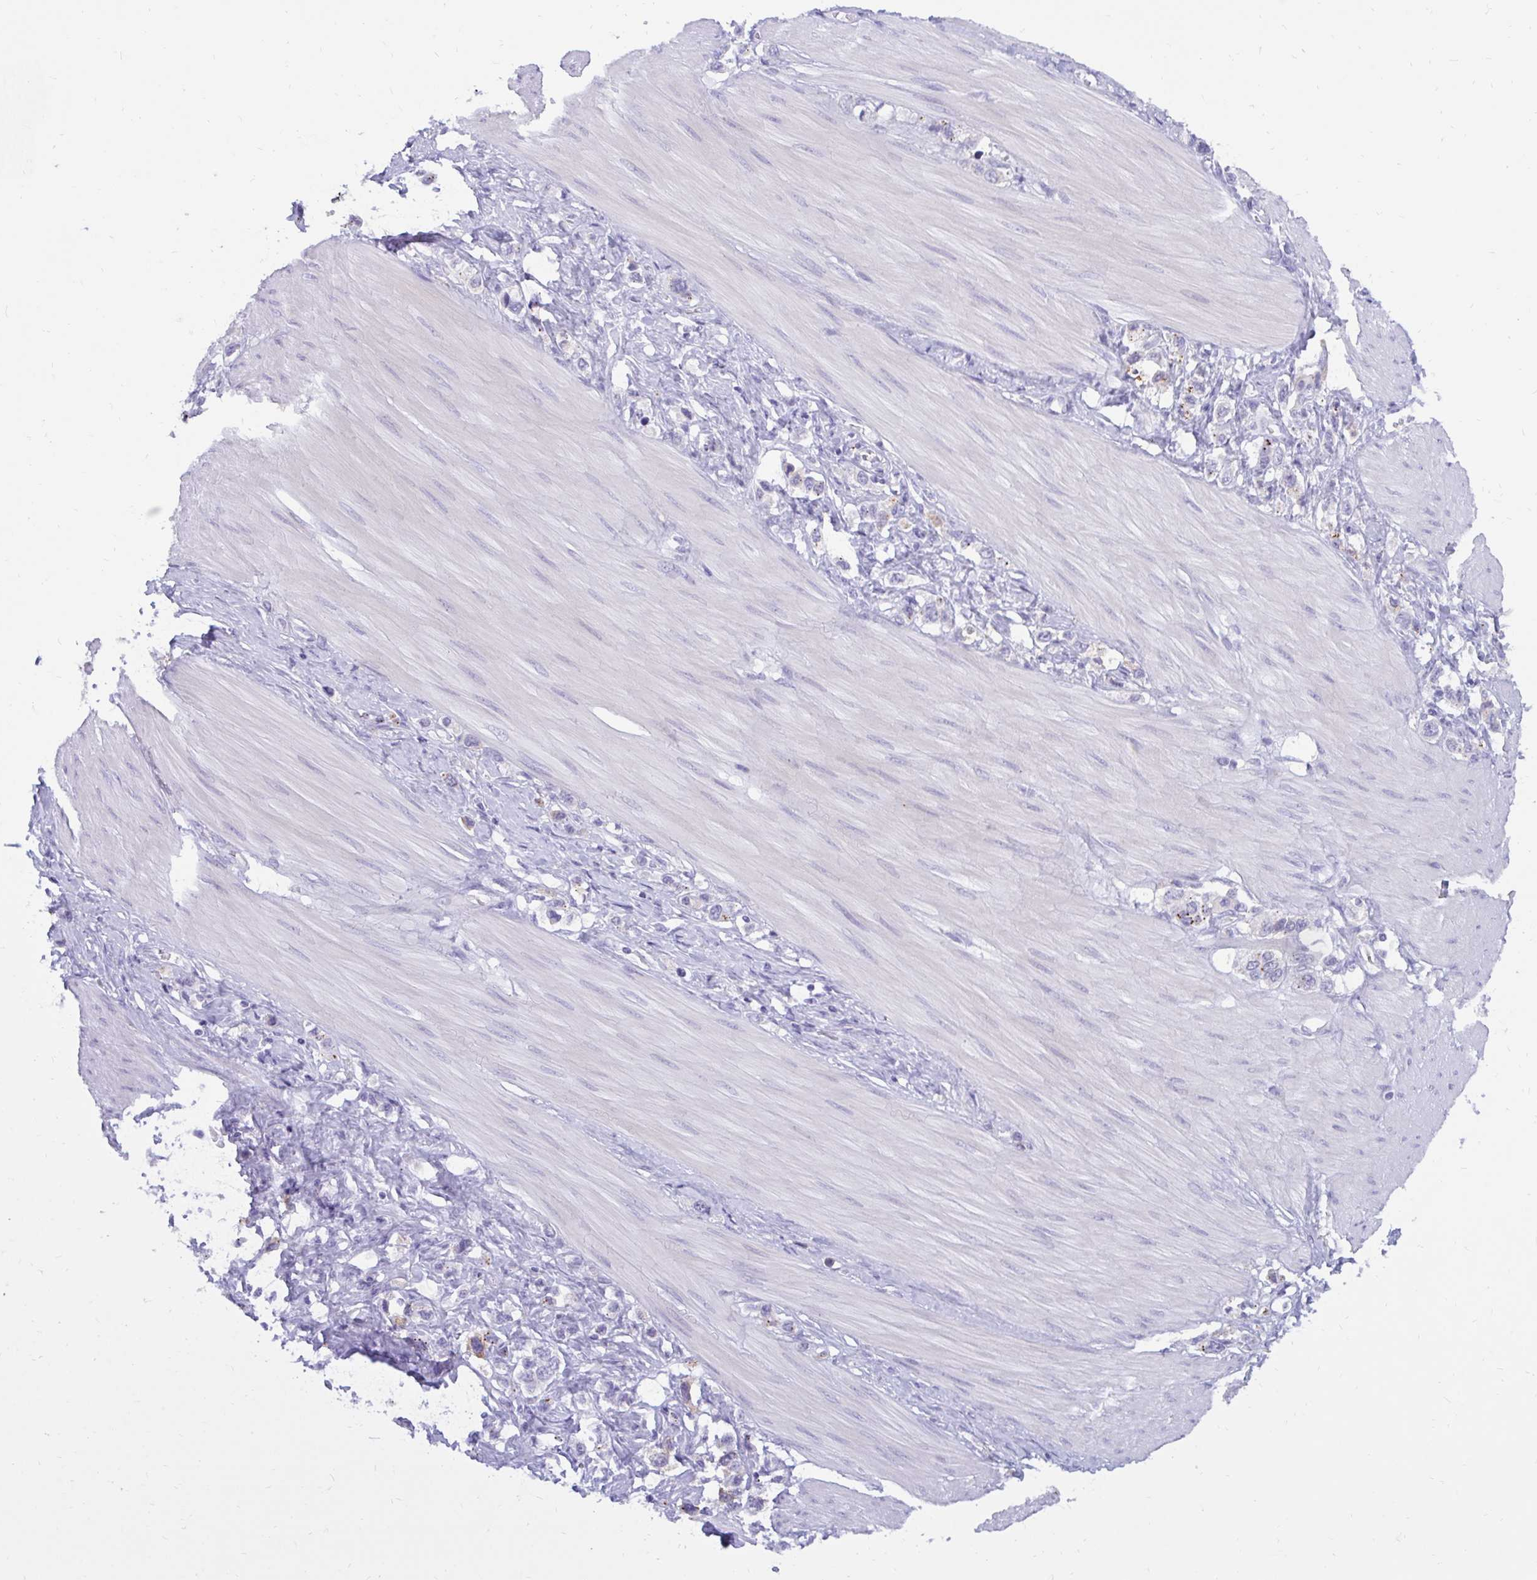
{"staining": {"intensity": "negative", "quantity": "none", "location": "none"}, "tissue": "stomach cancer", "cell_type": "Tumor cells", "image_type": "cancer", "snomed": [{"axis": "morphology", "description": "Adenocarcinoma, NOS"}, {"axis": "topography", "description": "Stomach"}], "caption": "Histopathology image shows no significant protein expression in tumor cells of adenocarcinoma (stomach).", "gene": "FAM219B", "patient": {"sex": "female", "age": 65}}